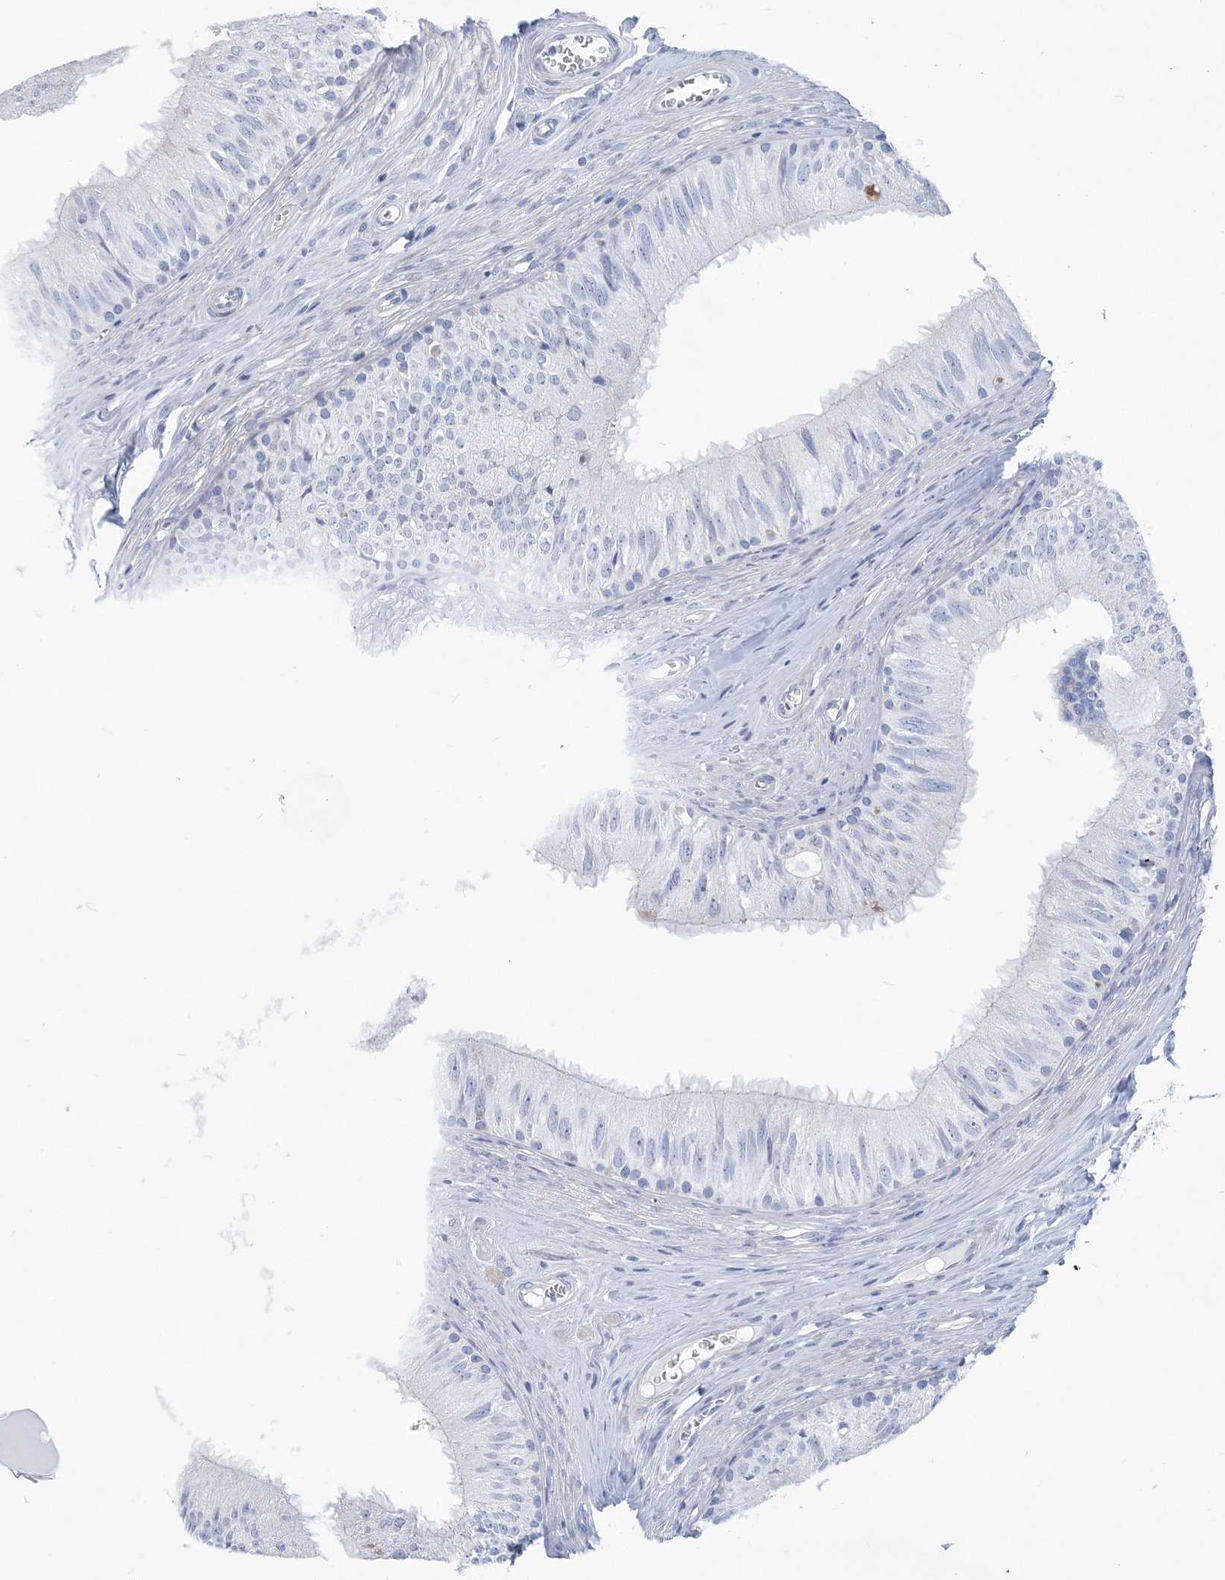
{"staining": {"intensity": "negative", "quantity": "none", "location": "none"}, "tissue": "epididymis", "cell_type": "Glandular cells", "image_type": "normal", "snomed": [{"axis": "morphology", "description": "Normal tissue, NOS"}, {"axis": "topography", "description": "Epididymis"}], "caption": "DAB immunohistochemical staining of unremarkable human epididymis exhibits no significant expression in glandular cells. (DAB (3,3'-diaminobenzidine) immunohistochemistry (IHC), high magnification).", "gene": "MOXD1", "patient": {"sex": "male", "age": 46}}